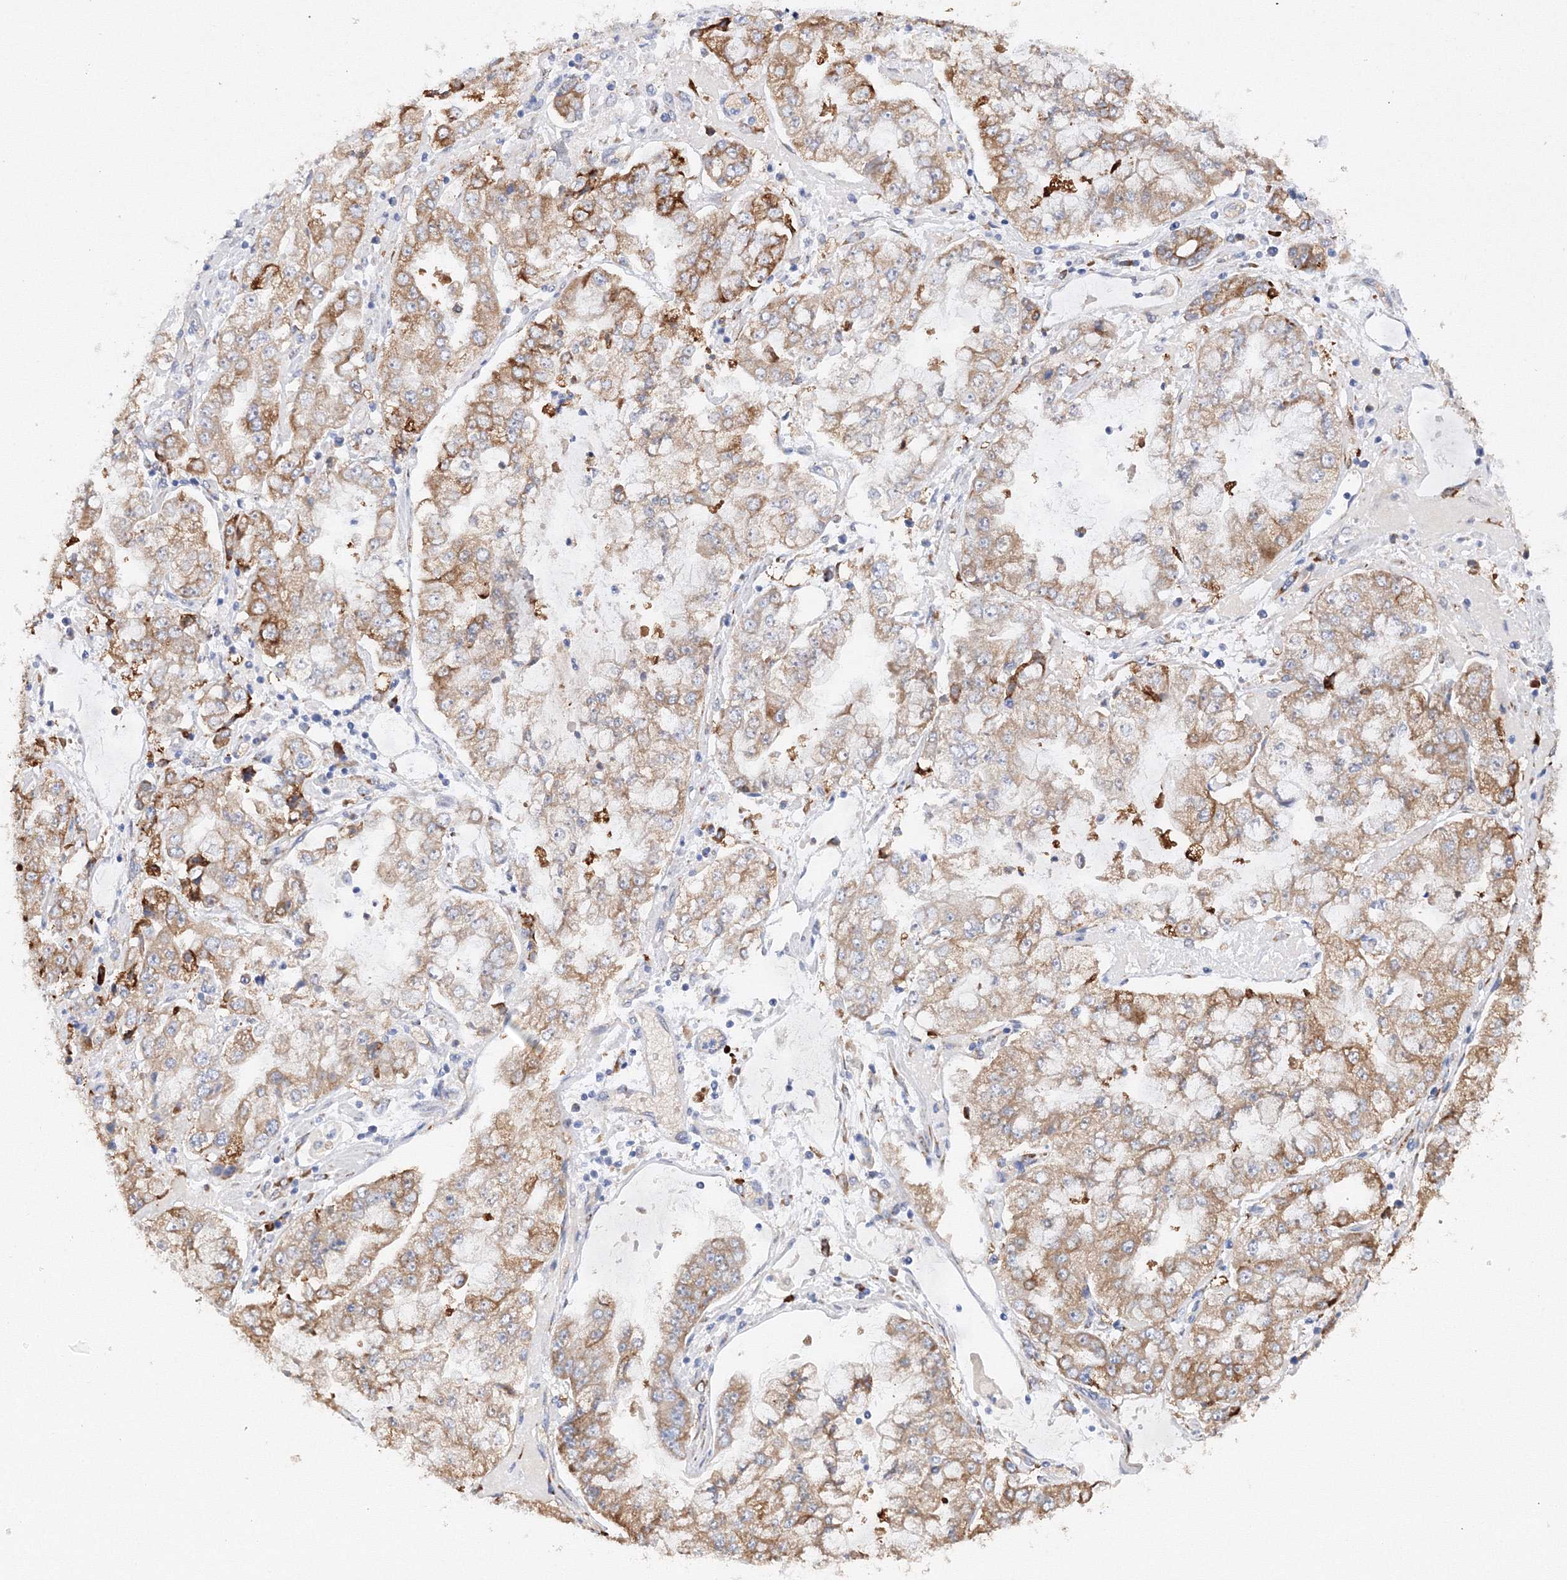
{"staining": {"intensity": "strong", "quantity": "25%-75%", "location": "cytoplasmic/membranous"}, "tissue": "stomach cancer", "cell_type": "Tumor cells", "image_type": "cancer", "snomed": [{"axis": "morphology", "description": "Adenocarcinoma, NOS"}, {"axis": "topography", "description": "Stomach"}], "caption": "Immunohistochemistry (IHC) (DAB) staining of adenocarcinoma (stomach) shows strong cytoplasmic/membranous protein positivity in about 25%-75% of tumor cells.", "gene": "DIS3L2", "patient": {"sex": "male", "age": 76}}